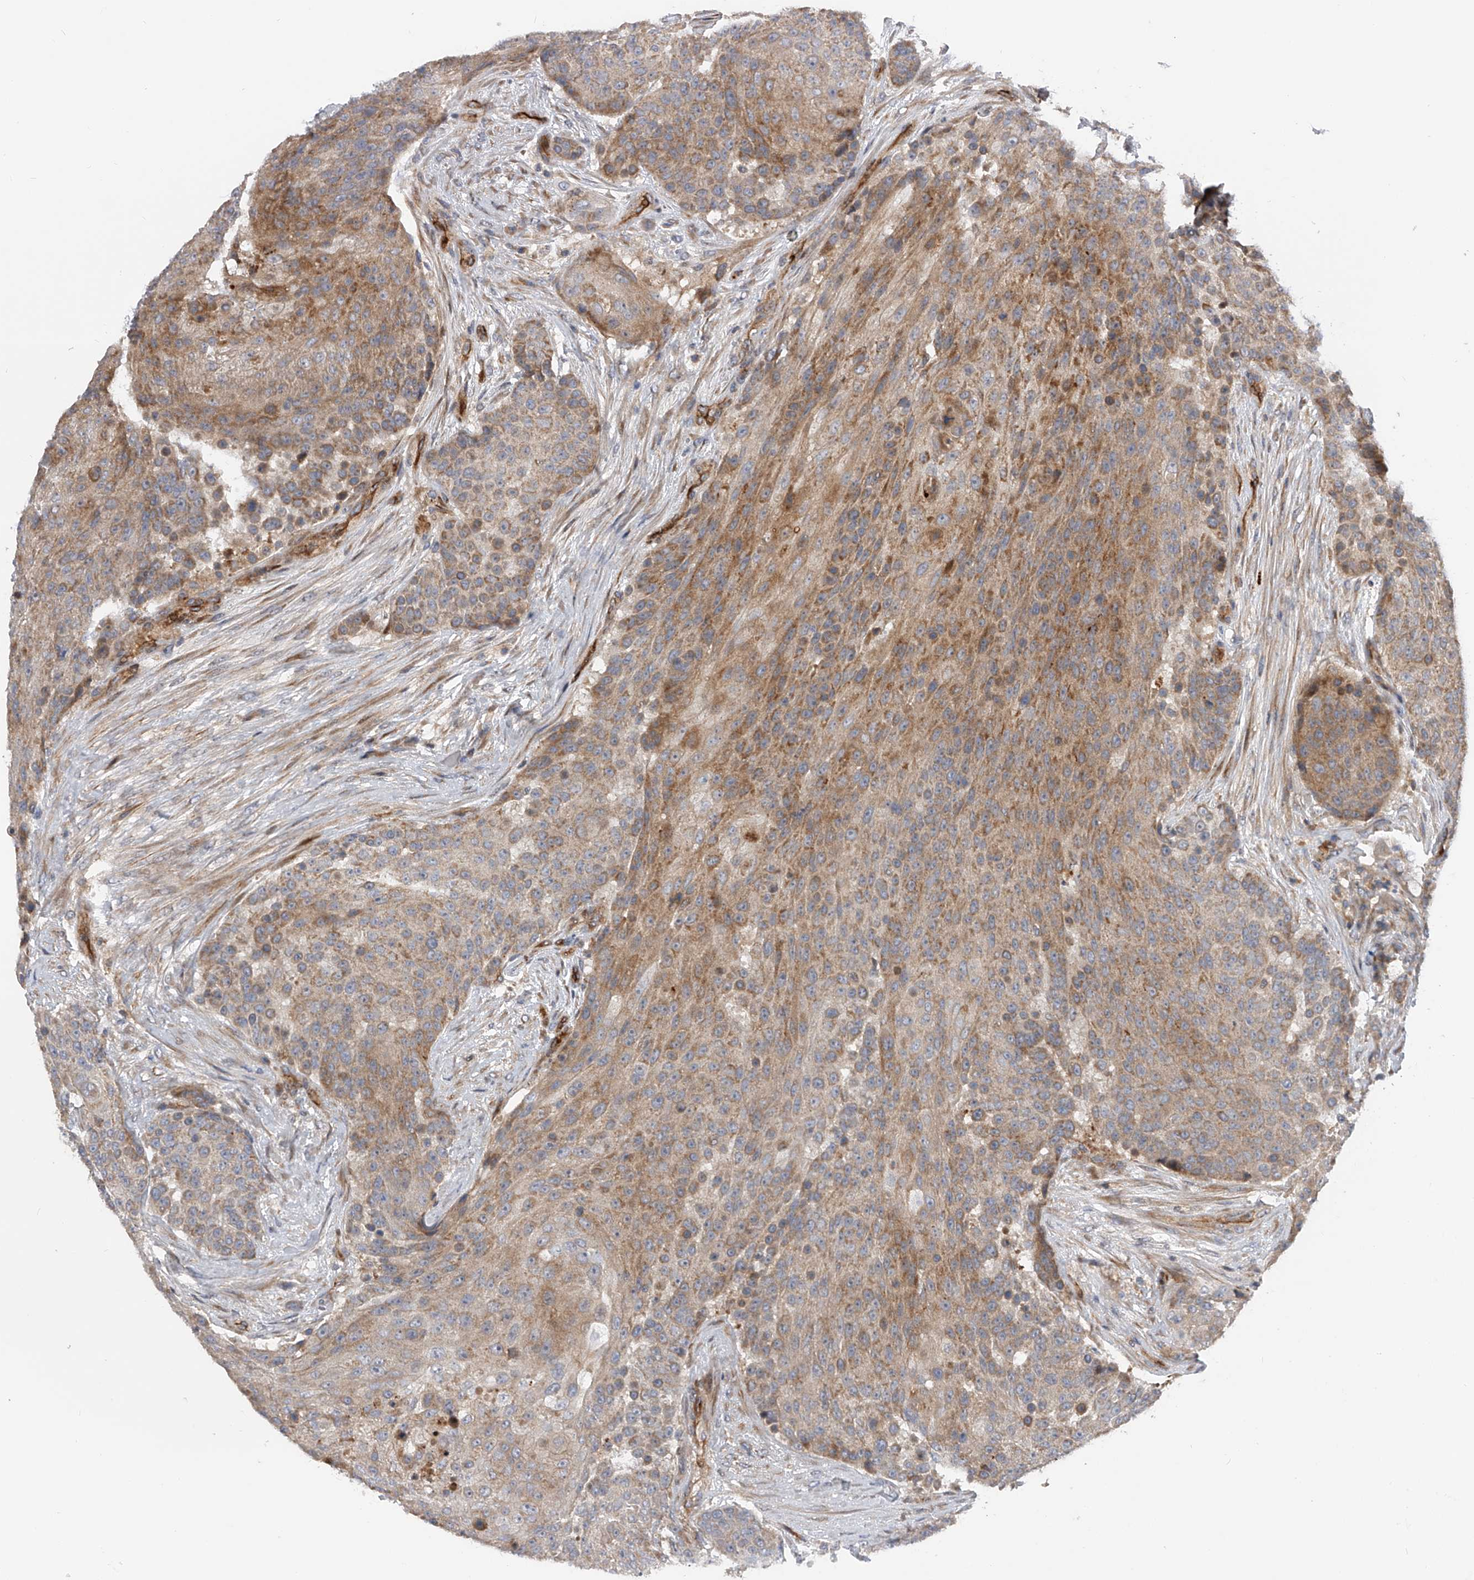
{"staining": {"intensity": "moderate", "quantity": ">75%", "location": "cytoplasmic/membranous"}, "tissue": "urothelial cancer", "cell_type": "Tumor cells", "image_type": "cancer", "snomed": [{"axis": "morphology", "description": "Urothelial carcinoma, High grade"}, {"axis": "topography", "description": "Urinary bladder"}], "caption": "Approximately >75% of tumor cells in high-grade urothelial carcinoma display moderate cytoplasmic/membranous protein positivity as visualized by brown immunohistochemical staining.", "gene": "PDSS2", "patient": {"sex": "female", "age": 63}}